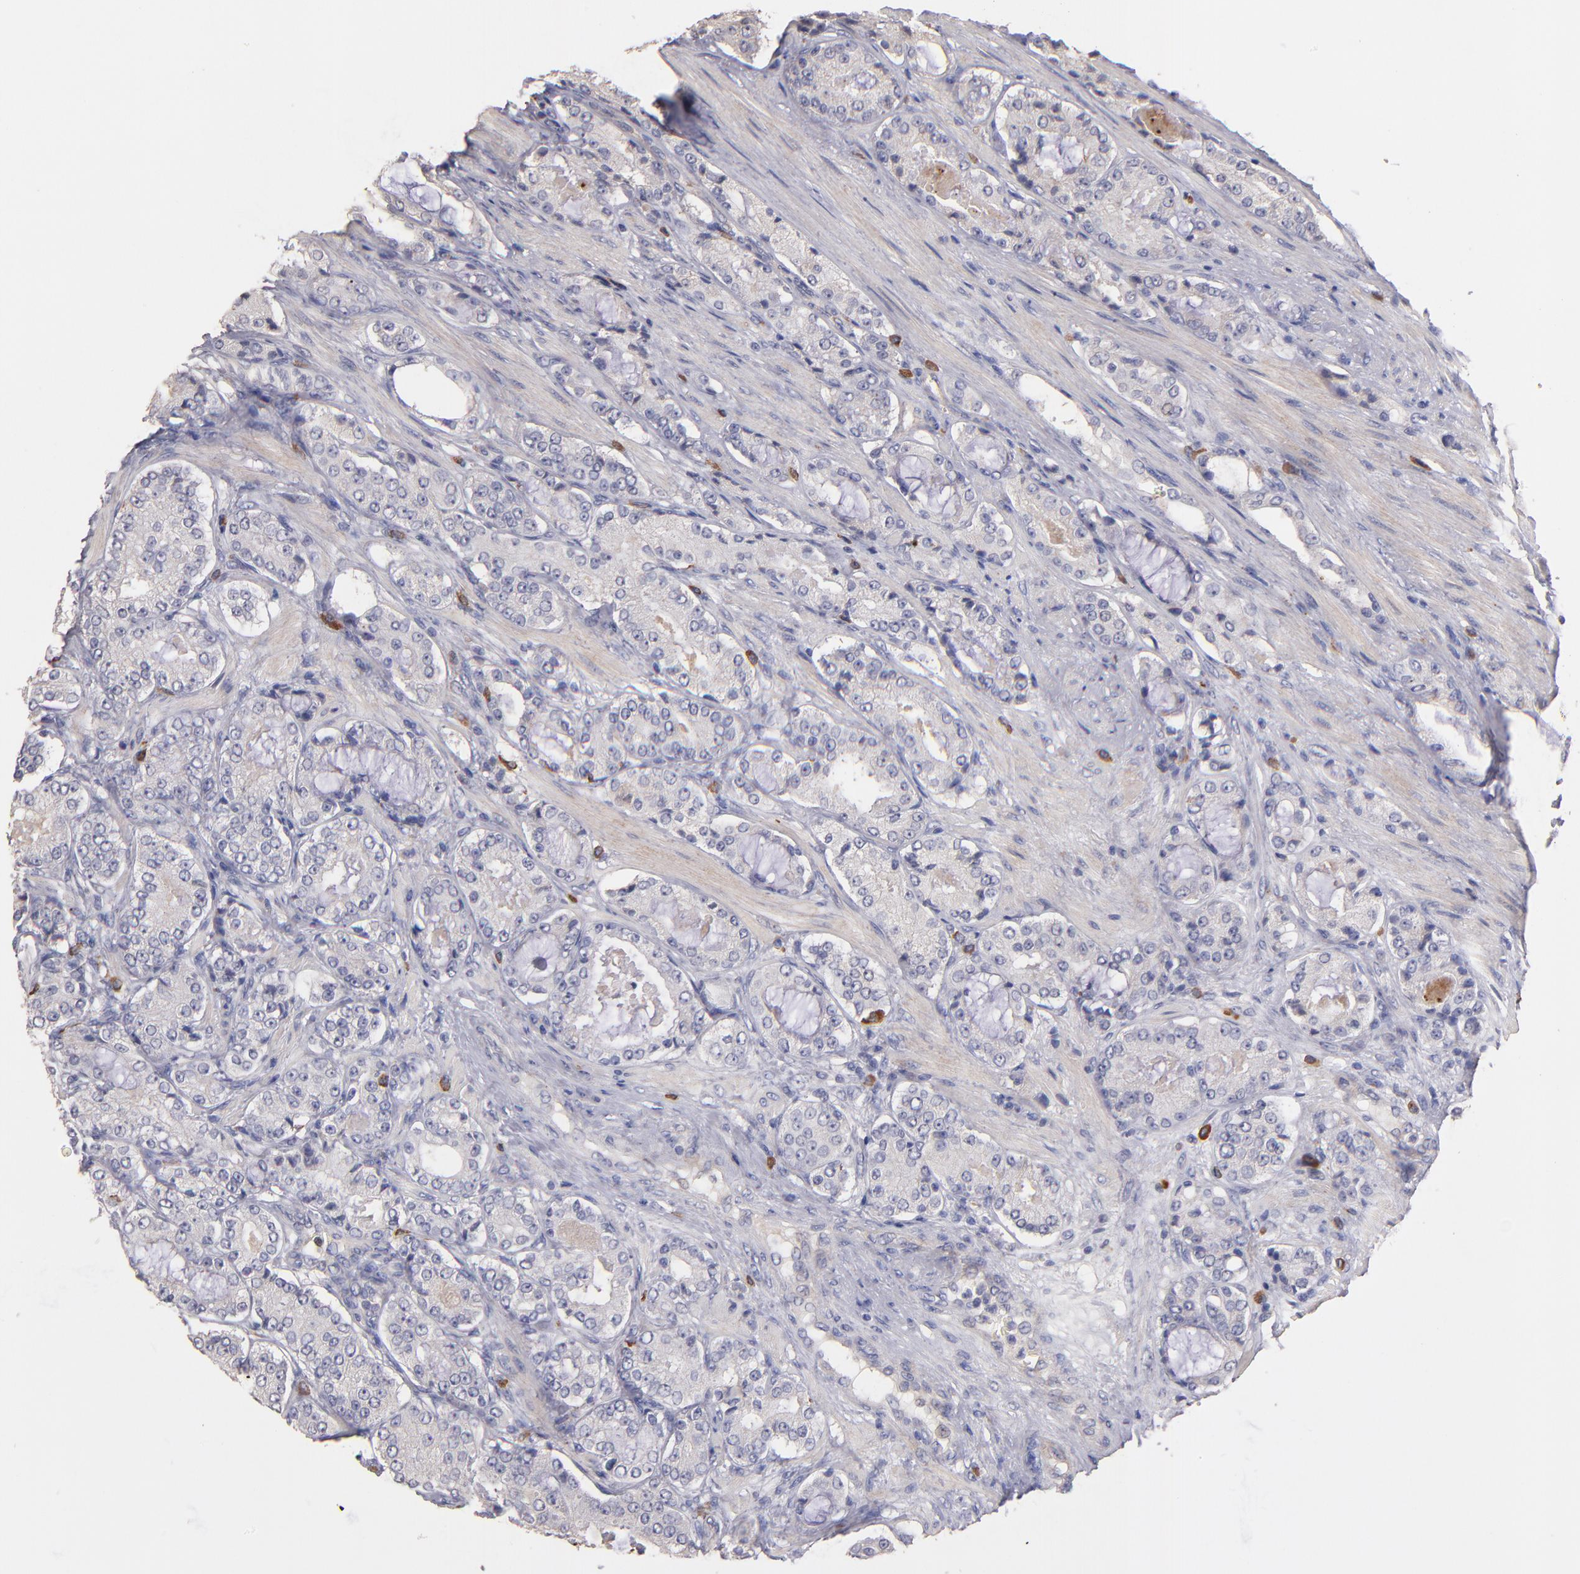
{"staining": {"intensity": "weak", "quantity": "<25%", "location": "cytoplasmic/membranous"}, "tissue": "prostate cancer", "cell_type": "Tumor cells", "image_type": "cancer", "snomed": [{"axis": "morphology", "description": "Adenocarcinoma, High grade"}, {"axis": "topography", "description": "Prostate"}], "caption": "Immunohistochemistry (IHC) micrograph of human high-grade adenocarcinoma (prostate) stained for a protein (brown), which shows no expression in tumor cells. (Stains: DAB (3,3'-diaminobenzidine) immunohistochemistry (IHC) with hematoxylin counter stain, Microscopy: brightfield microscopy at high magnification).", "gene": "MAGEE1", "patient": {"sex": "male", "age": 72}}